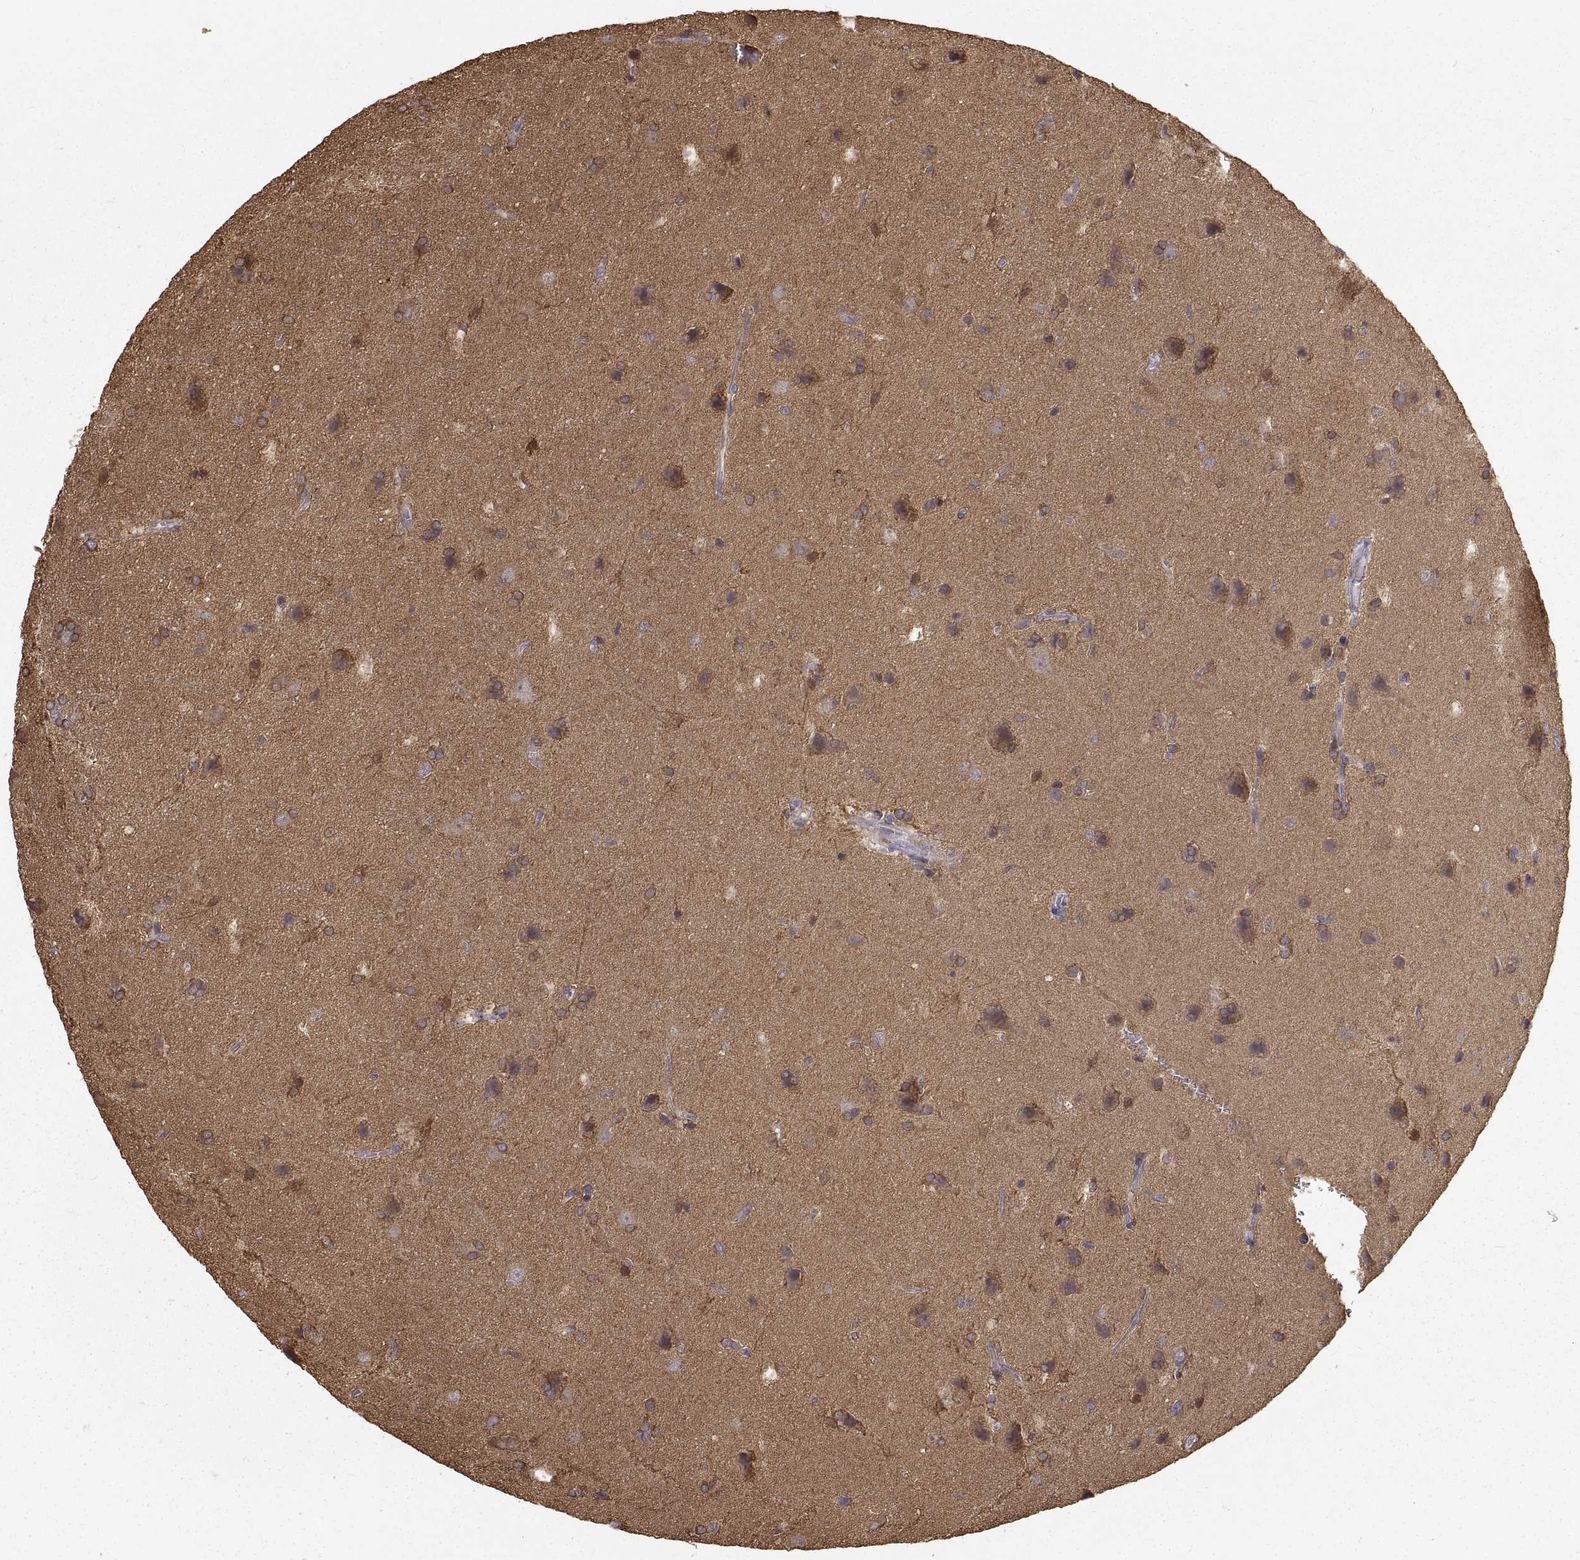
{"staining": {"intensity": "weak", "quantity": ">75%", "location": "cytoplasmic/membranous"}, "tissue": "glioma", "cell_type": "Tumor cells", "image_type": "cancer", "snomed": [{"axis": "morphology", "description": "Glioma, malignant, Low grade"}, {"axis": "topography", "description": "Brain"}], "caption": "High-power microscopy captured an immunohistochemistry (IHC) image of malignant glioma (low-grade), revealing weak cytoplasmic/membranous positivity in approximately >75% of tumor cells.", "gene": "PEA15", "patient": {"sex": "male", "age": 58}}